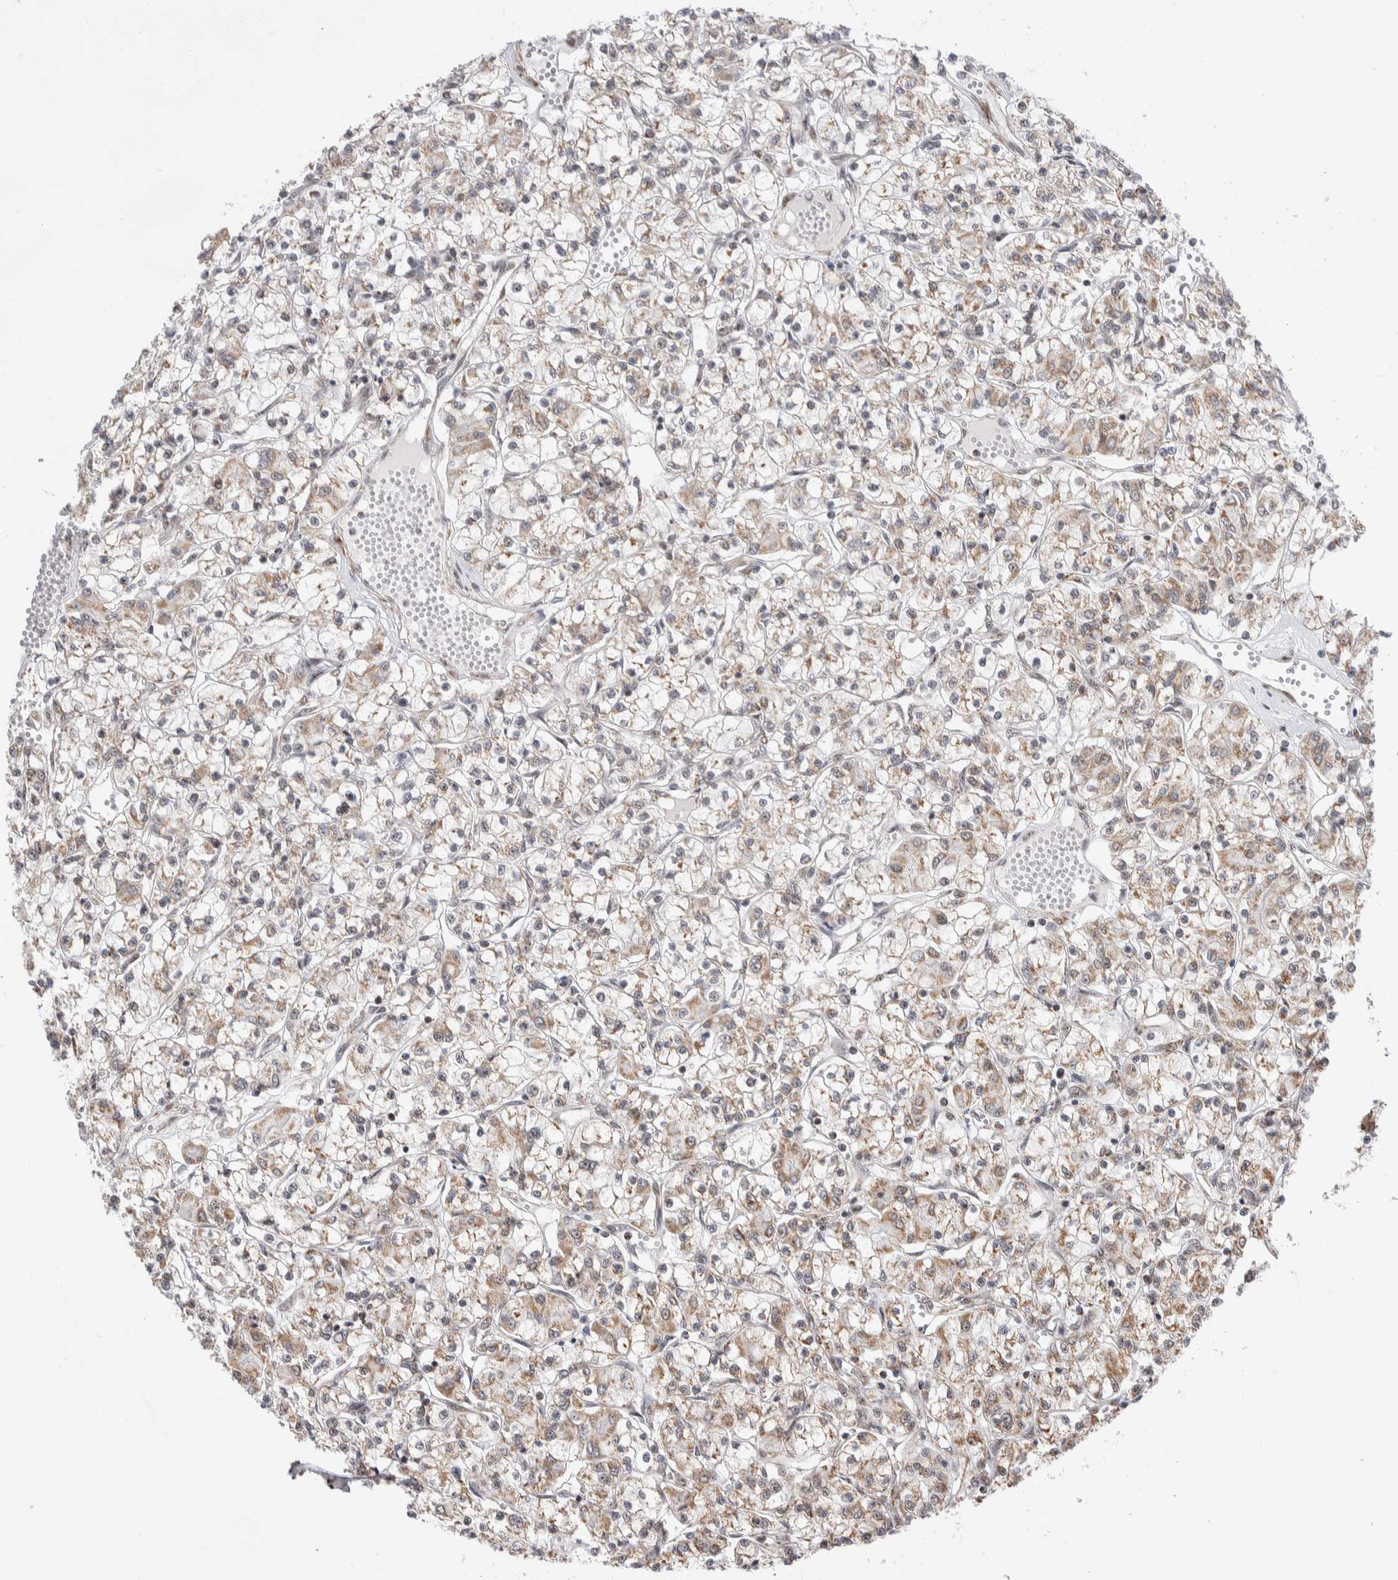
{"staining": {"intensity": "weak", "quantity": ">75%", "location": "cytoplasmic/membranous"}, "tissue": "renal cancer", "cell_type": "Tumor cells", "image_type": "cancer", "snomed": [{"axis": "morphology", "description": "Adenocarcinoma, NOS"}, {"axis": "topography", "description": "Kidney"}], "caption": "Protein expression by immunohistochemistry reveals weak cytoplasmic/membranous expression in about >75% of tumor cells in renal cancer.", "gene": "ZNF695", "patient": {"sex": "female", "age": 59}}